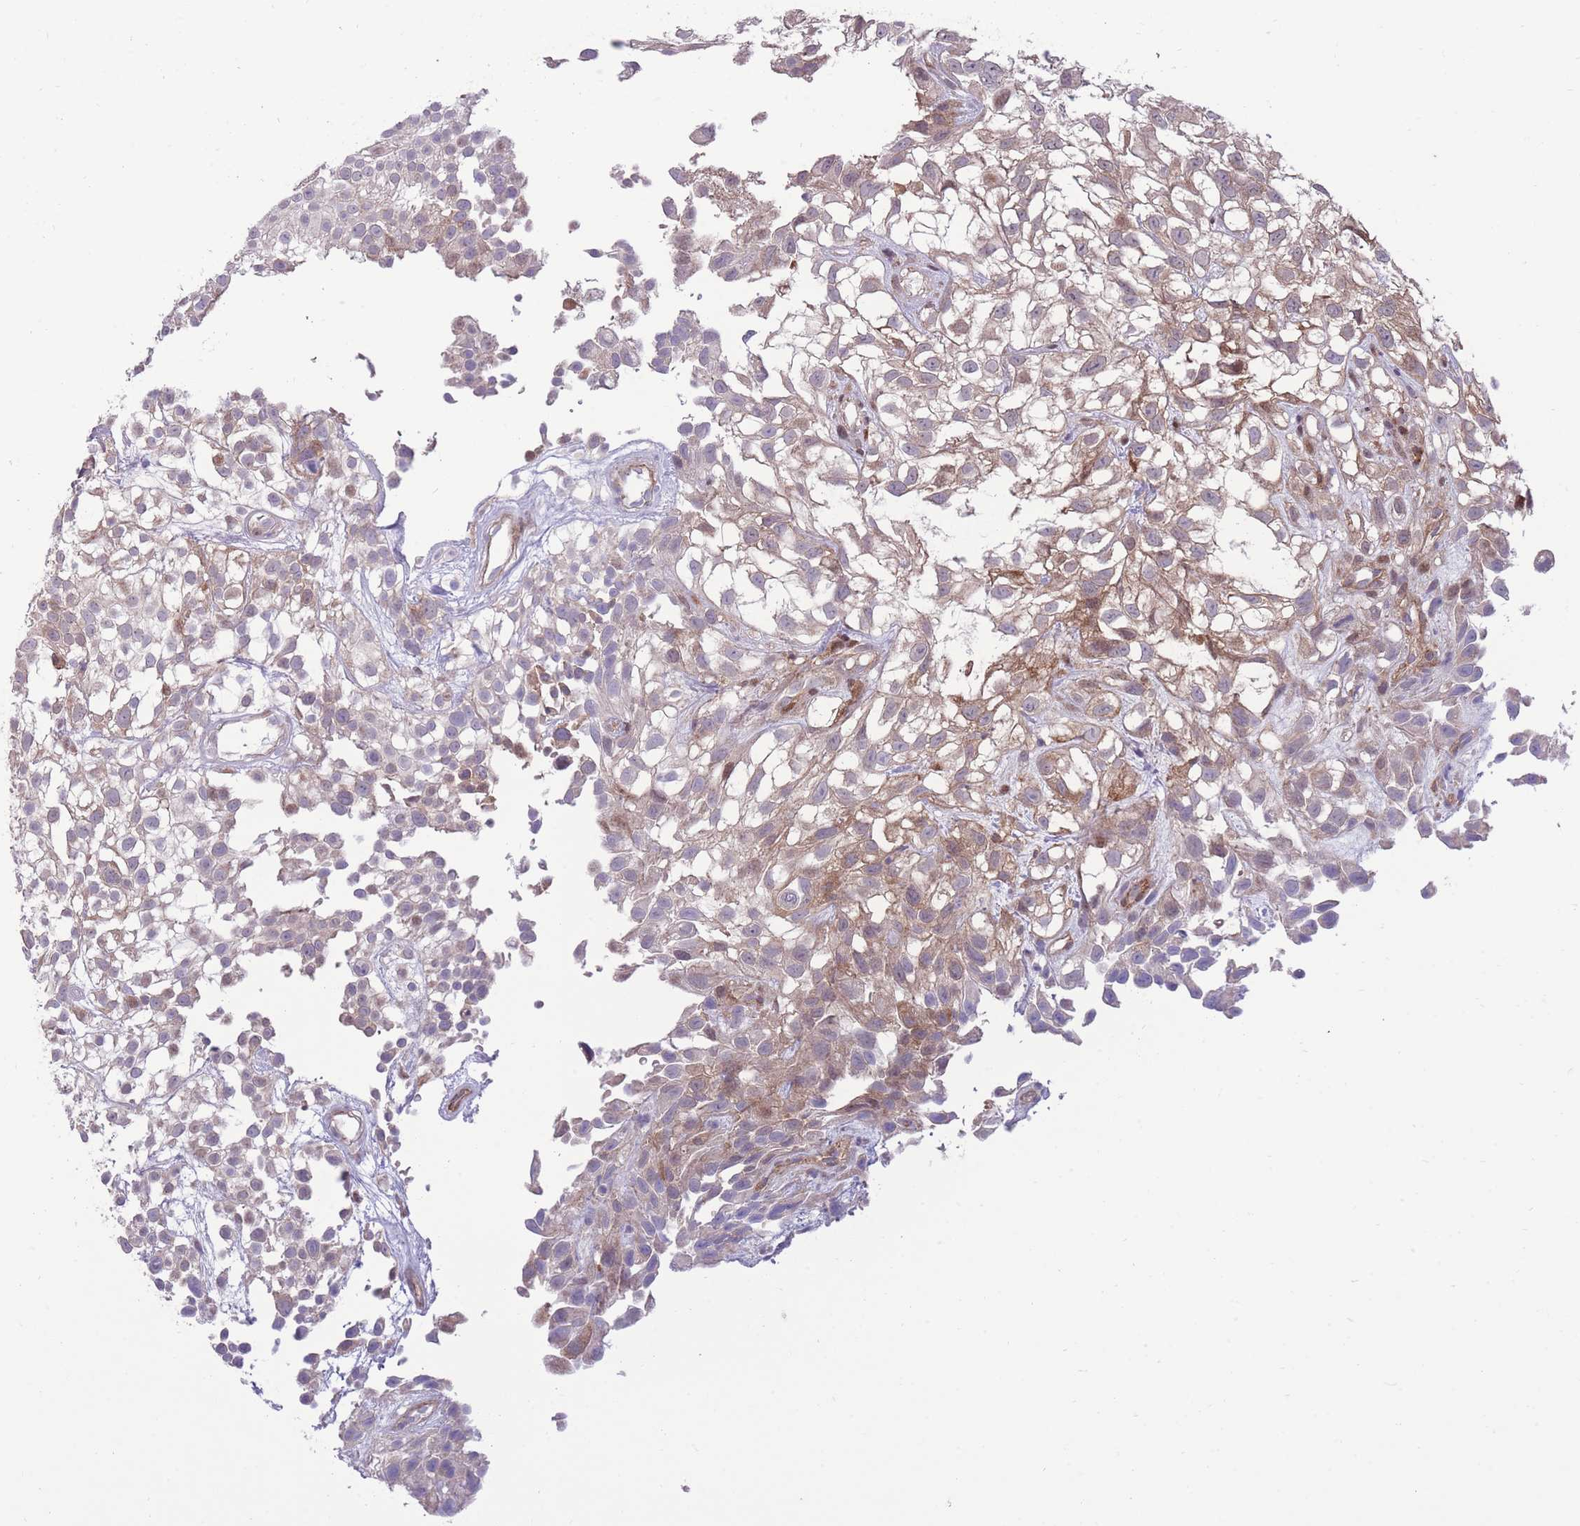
{"staining": {"intensity": "moderate", "quantity": "25%-75%", "location": "cytoplasmic/membranous"}, "tissue": "urothelial cancer", "cell_type": "Tumor cells", "image_type": "cancer", "snomed": [{"axis": "morphology", "description": "Urothelial carcinoma, High grade"}, {"axis": "topography", "description": "Urinary bladder"}], "caption": "DAB (3,3'-diaminobenzidine) immunohistochemical staining of human urothelial cancer reveals moderate cytoplasmic/membranous protein positivity in approximately 25%-75% of tumor cells.", "gene": "RIC8A", "patient": {"sex": "male", "age": 56}}